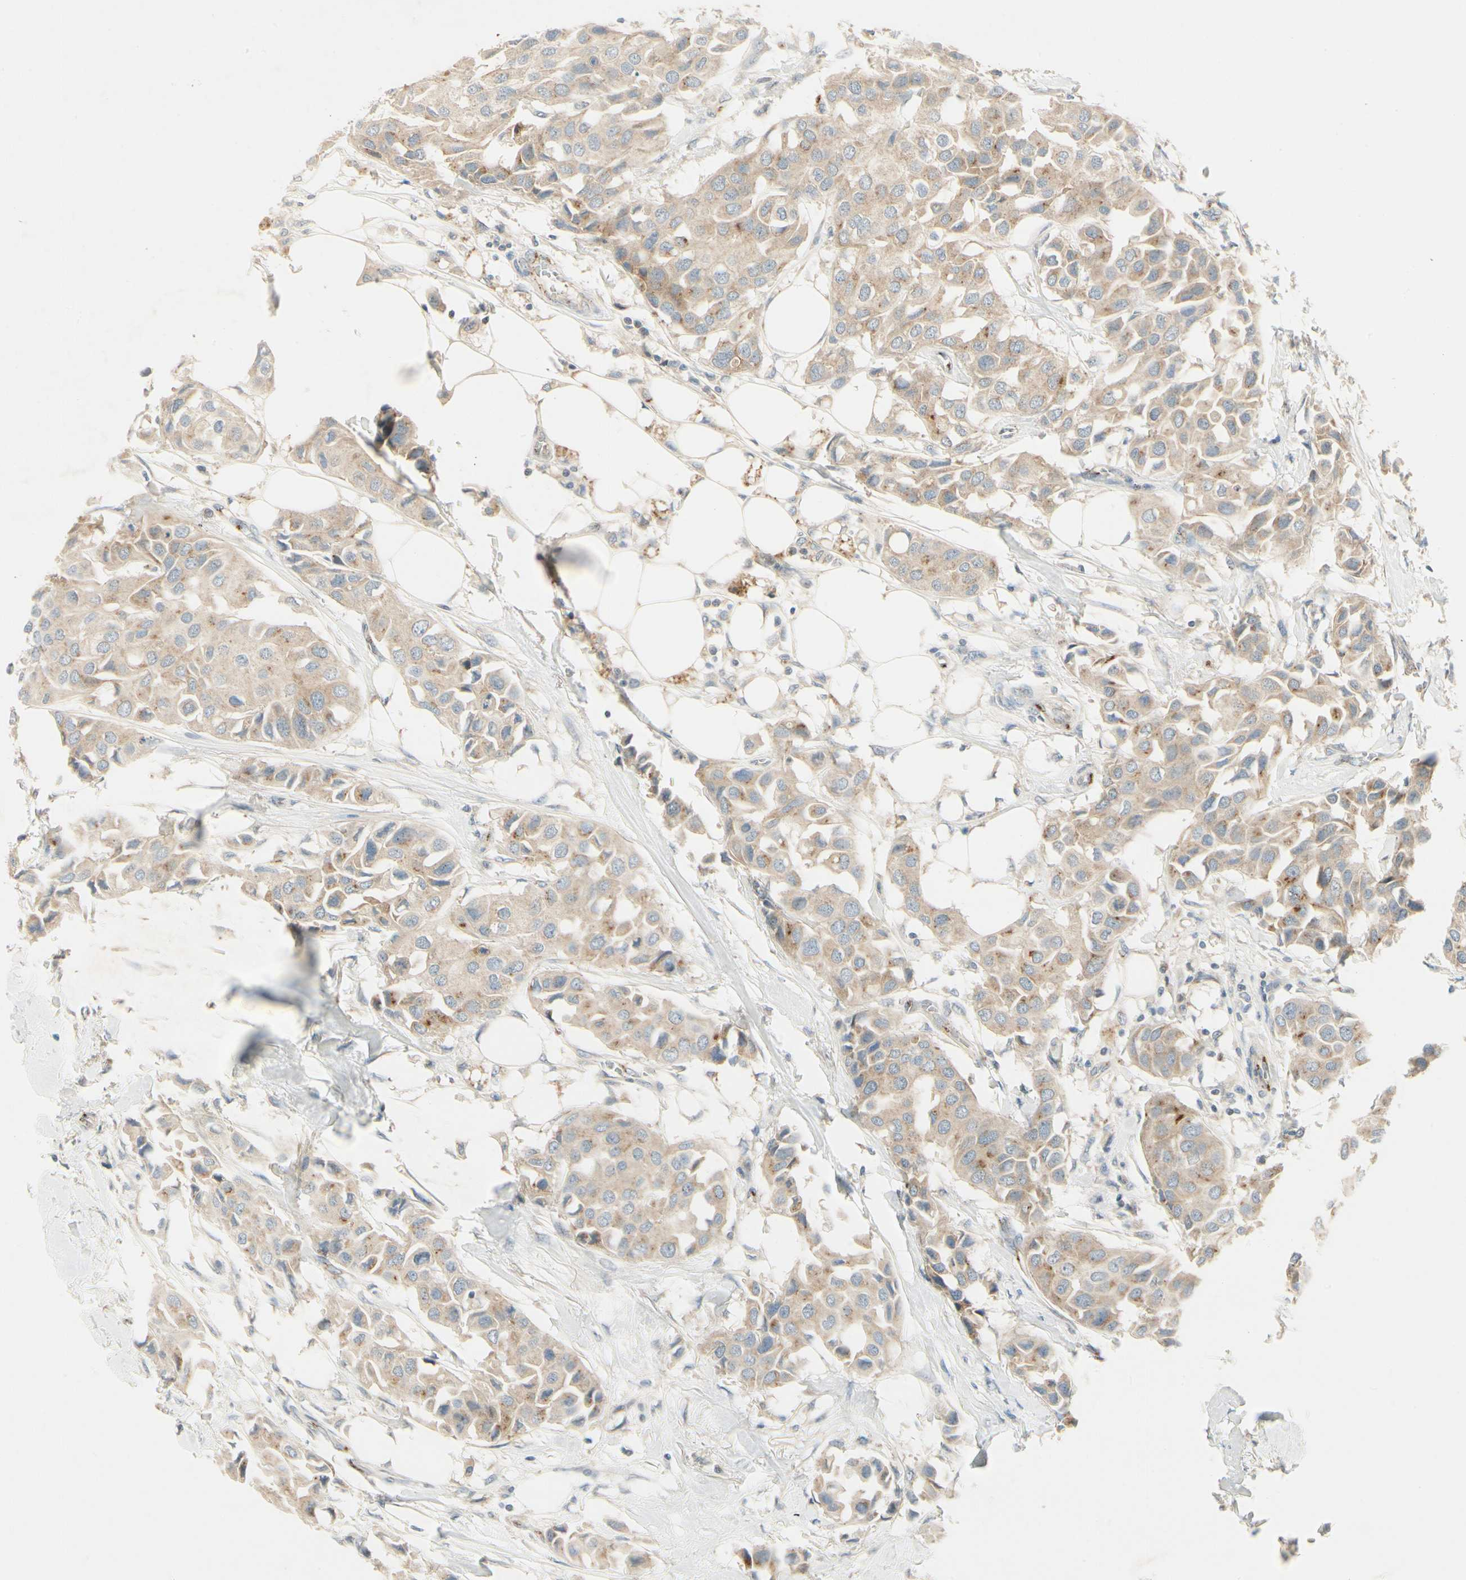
{"staining": {"intensity": "weak", "quantity": ">75%", "location": "cytoplasmic/membranous"}, "tissue": "breast cancer", "cell_type": "Tumor cells", "image_type": "cancer", "snomed": [{"axis": "morphology", "description": "Duct carcinoma"}, {"axis": "topography", "description": "Breast"}], "caption": "Breast cancer was stained to show a protein in brown. There is low levels of weak cytoplasmic/membranous positivity in approximately >75% of tumor cells.", "gene": "MANSC1", "patient": {"sex": "female", "age": 80}}